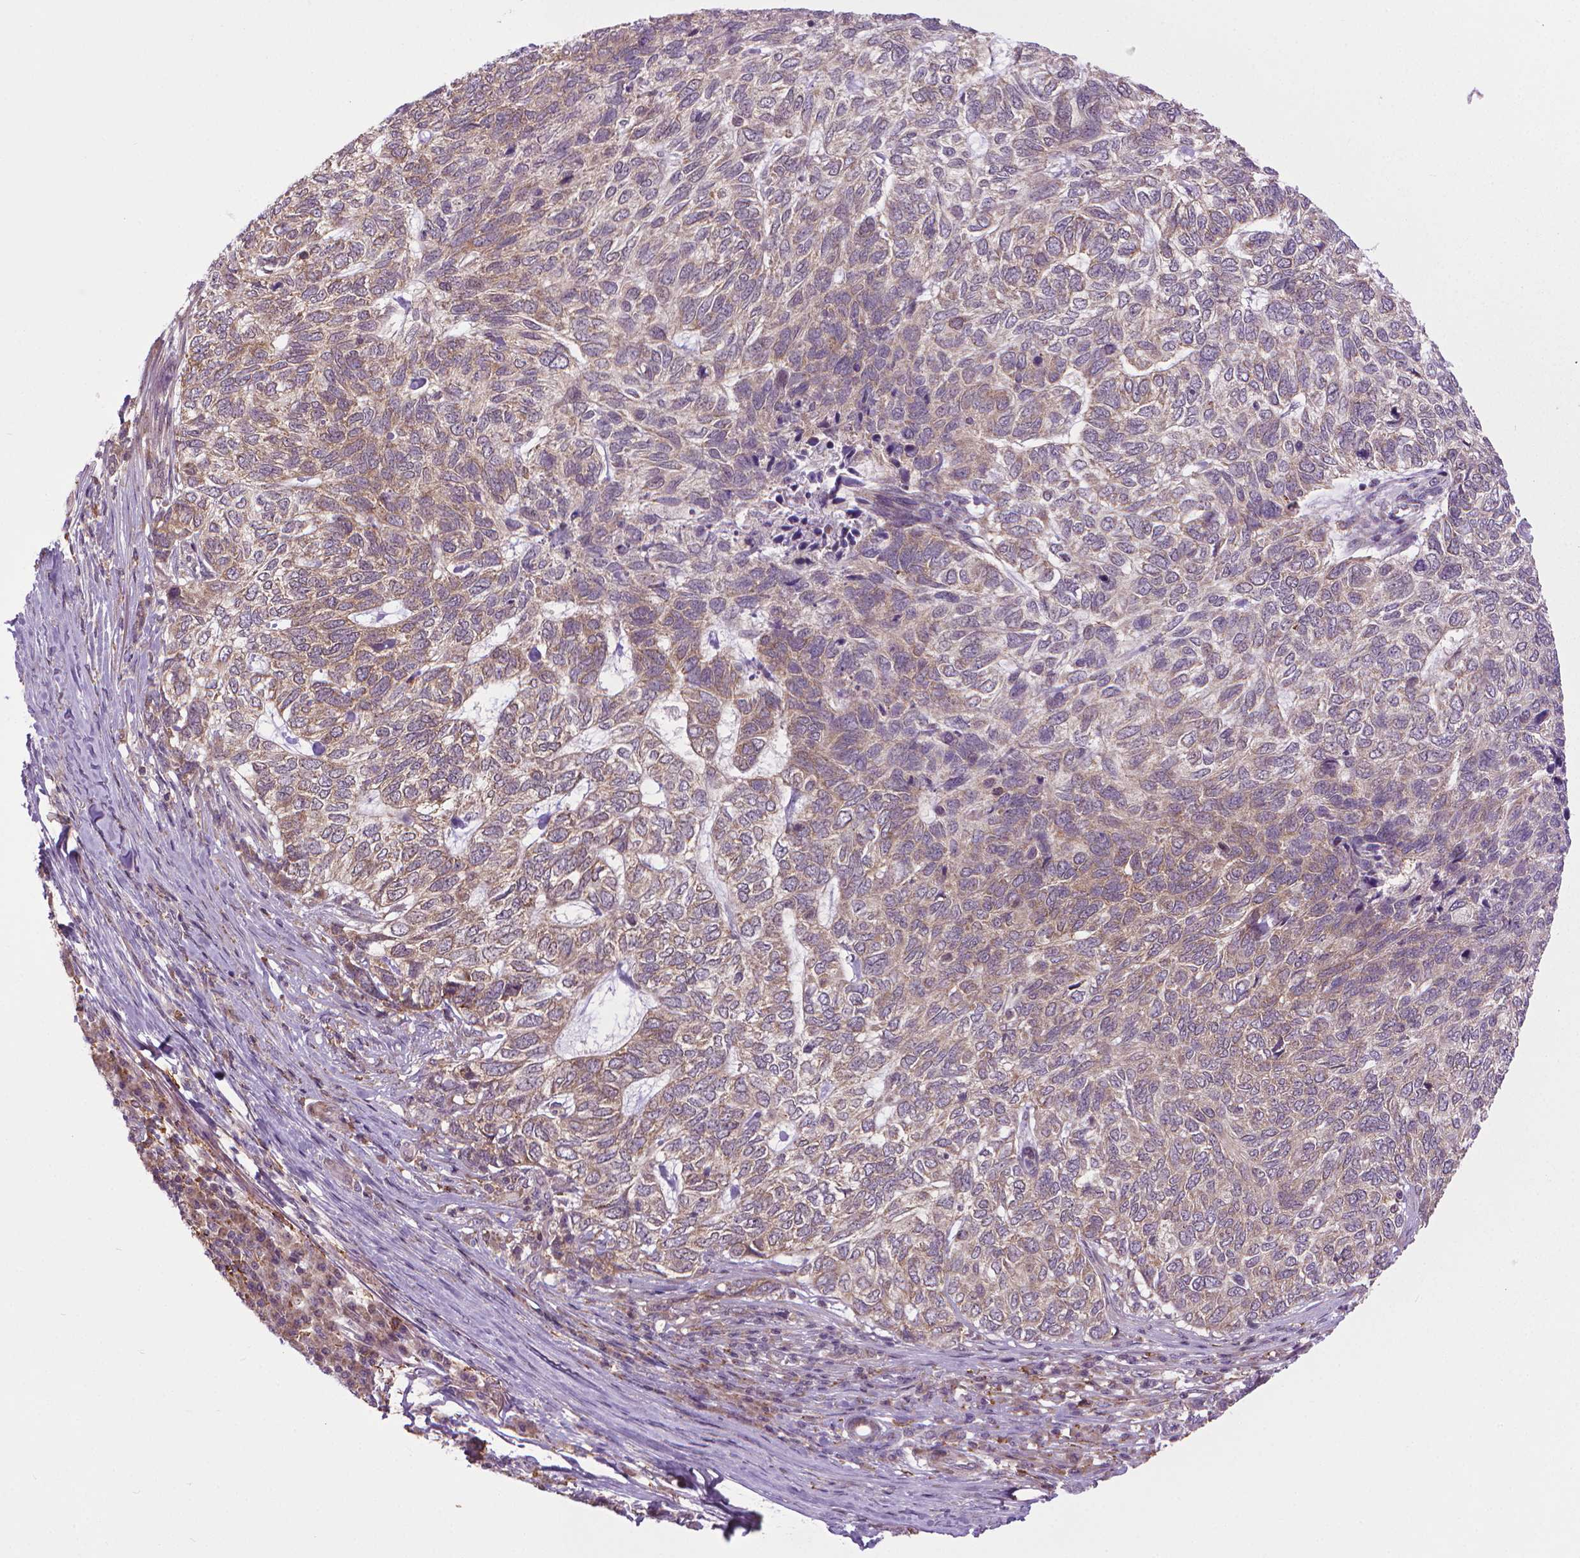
{"staining": {"intensity": "weak", "quantity": "25%-75%", "location": "cytoplasmic/membranous"}, "tissue": "skin cancer", "cell_type": "Tumor cells", "image_type": "cancer", "snomed": [{"axis": "morphology", "description": "Basal cell carcinoma"}, {"axis": "topography", "description": "Skin"}], "caption": "Immunohistochemistry photomicrograph of neoplastic tissue: skin cancer stained using IHC demonstrates low levels of weak protein expression localized specifically in the cytoplasmic/membranous of tumor cells, appearing as a cytoplasmic/membranous brown color.", "gene": "PRAG1", "patient": {"sex": "female", "age": 65}}